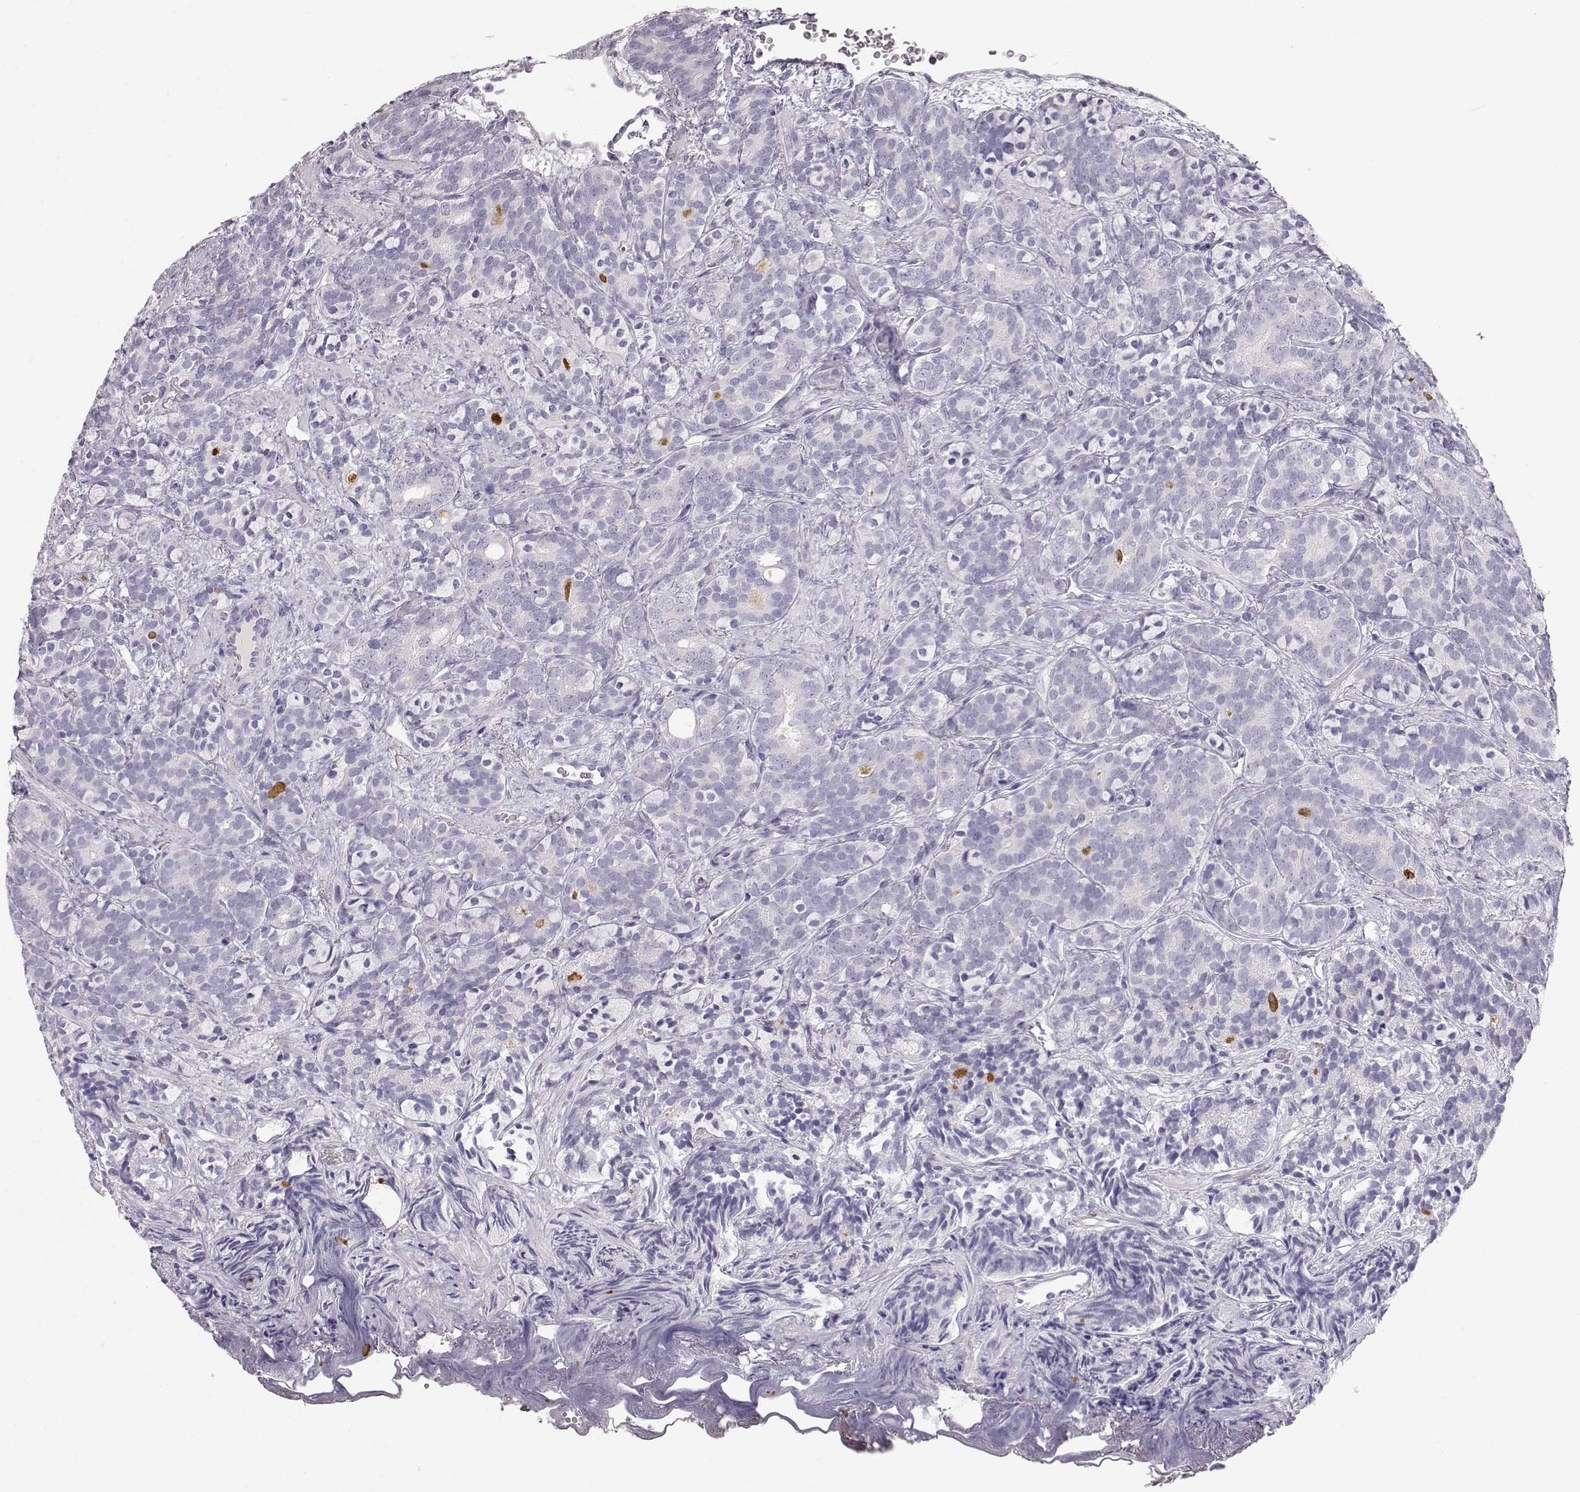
{"staining": {"intensity": "negative", "quantity": "none", "location": "none"}, "tissue": "prostate cancer", "cell_type": "Tumor cells", "image_type": "cancer", "snomed": [{"axis": "morphology", "description": "Adenocarcinoma, High grade"}, {"axis": "topography", "description": "Prostate"}], "caption": "Prostate cancer was stained to show a protein in brown. There is no significant staining in tumor cells.", "gene": "KRTAP16-1", "patient": {"sex": "male", "age": 84}}